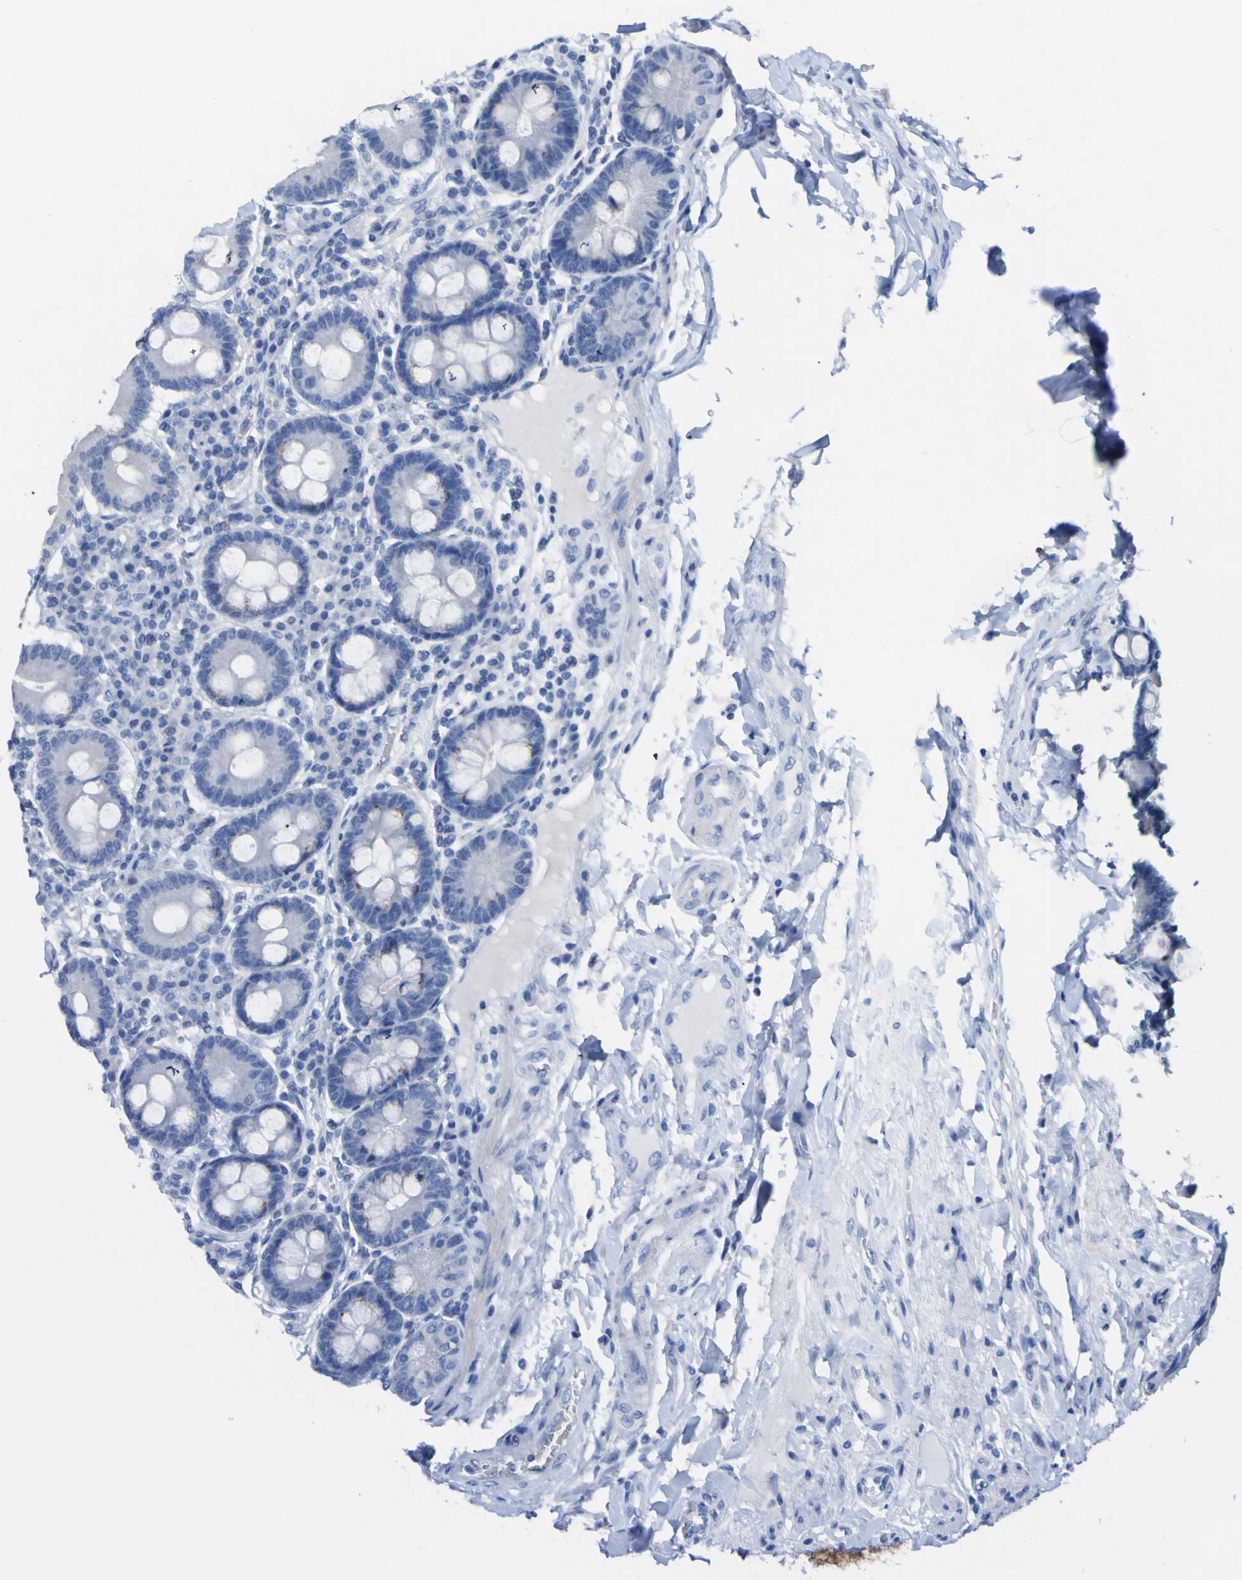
{"staining": {"intensity": "negative", "quantity": "none", "location": "none"}, "tissue": "duodenum", "cell_type": "Glandular cells", "image_type": "normal", "snomed": [{"axis": "morphology", "description": "Normal tissue, NOS"}, {"axis": "topography", "description": "Duodenum"}], "caption": "Immunohistochemistry (IHC) image of normal duodenum: duodenum stained with DAB displays no significant protein staining in glandular cells.", "gene": "GCM1", "patient": {"sex": "male", "age": 50}}